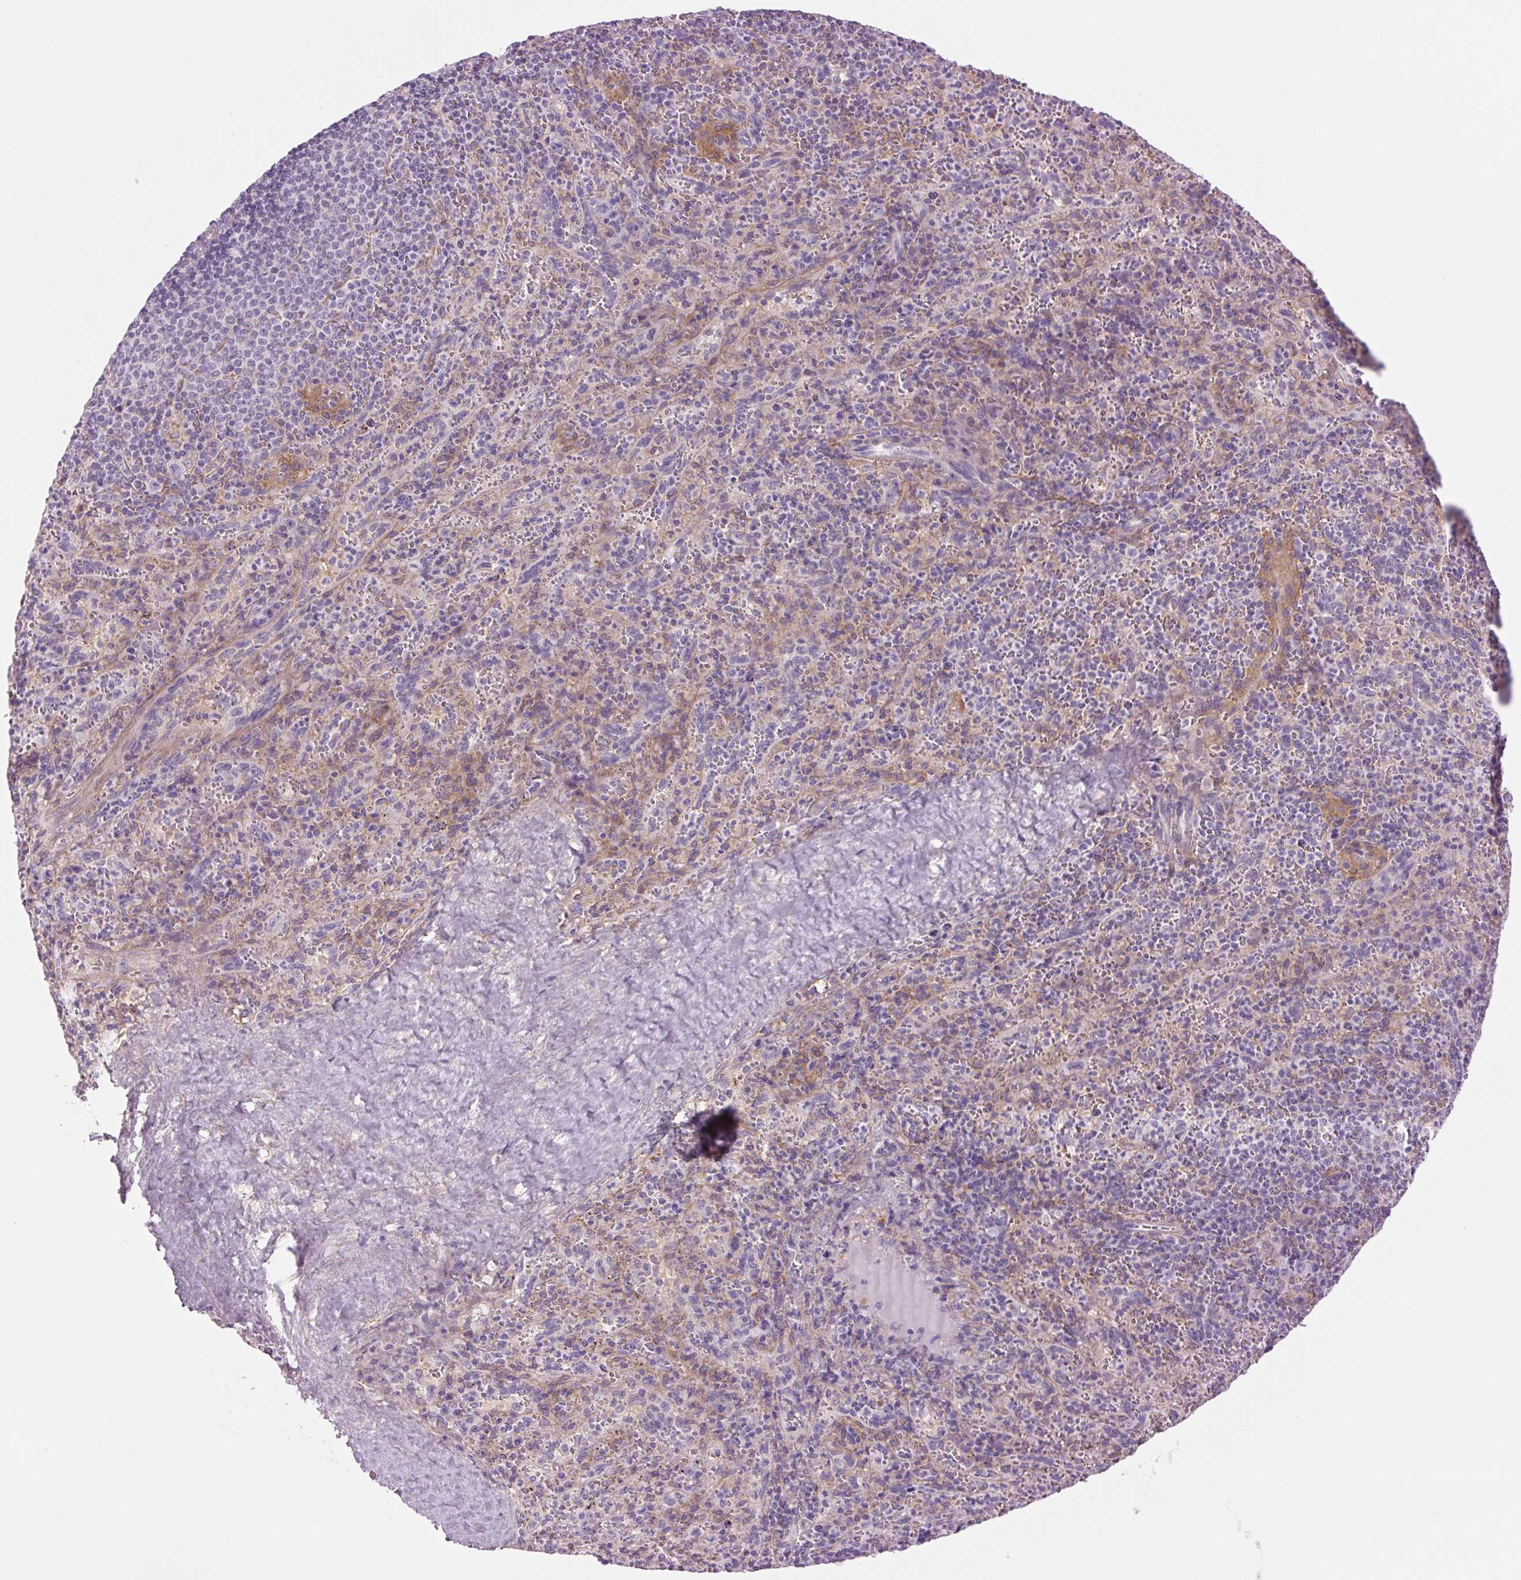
{"staining": {"intensity": "negative", "quantity": "none", "location": "none"}, "tissue": "spleen", "cell_type": "Cells in red pulp", "image_type": "normal", "snomed": [{"axis": "morphology", "description": "Normal tissue, NOS"}, {"axis": "topography", "description": "Spleen"}], "caption": "This is an immunohistochemistry (IHC) photomicrograph of unremarkable spleen. There is no staining in cells in red pulp.", "gene": "SOWAHC", "patient": {"sex": "male", "age": 57}}